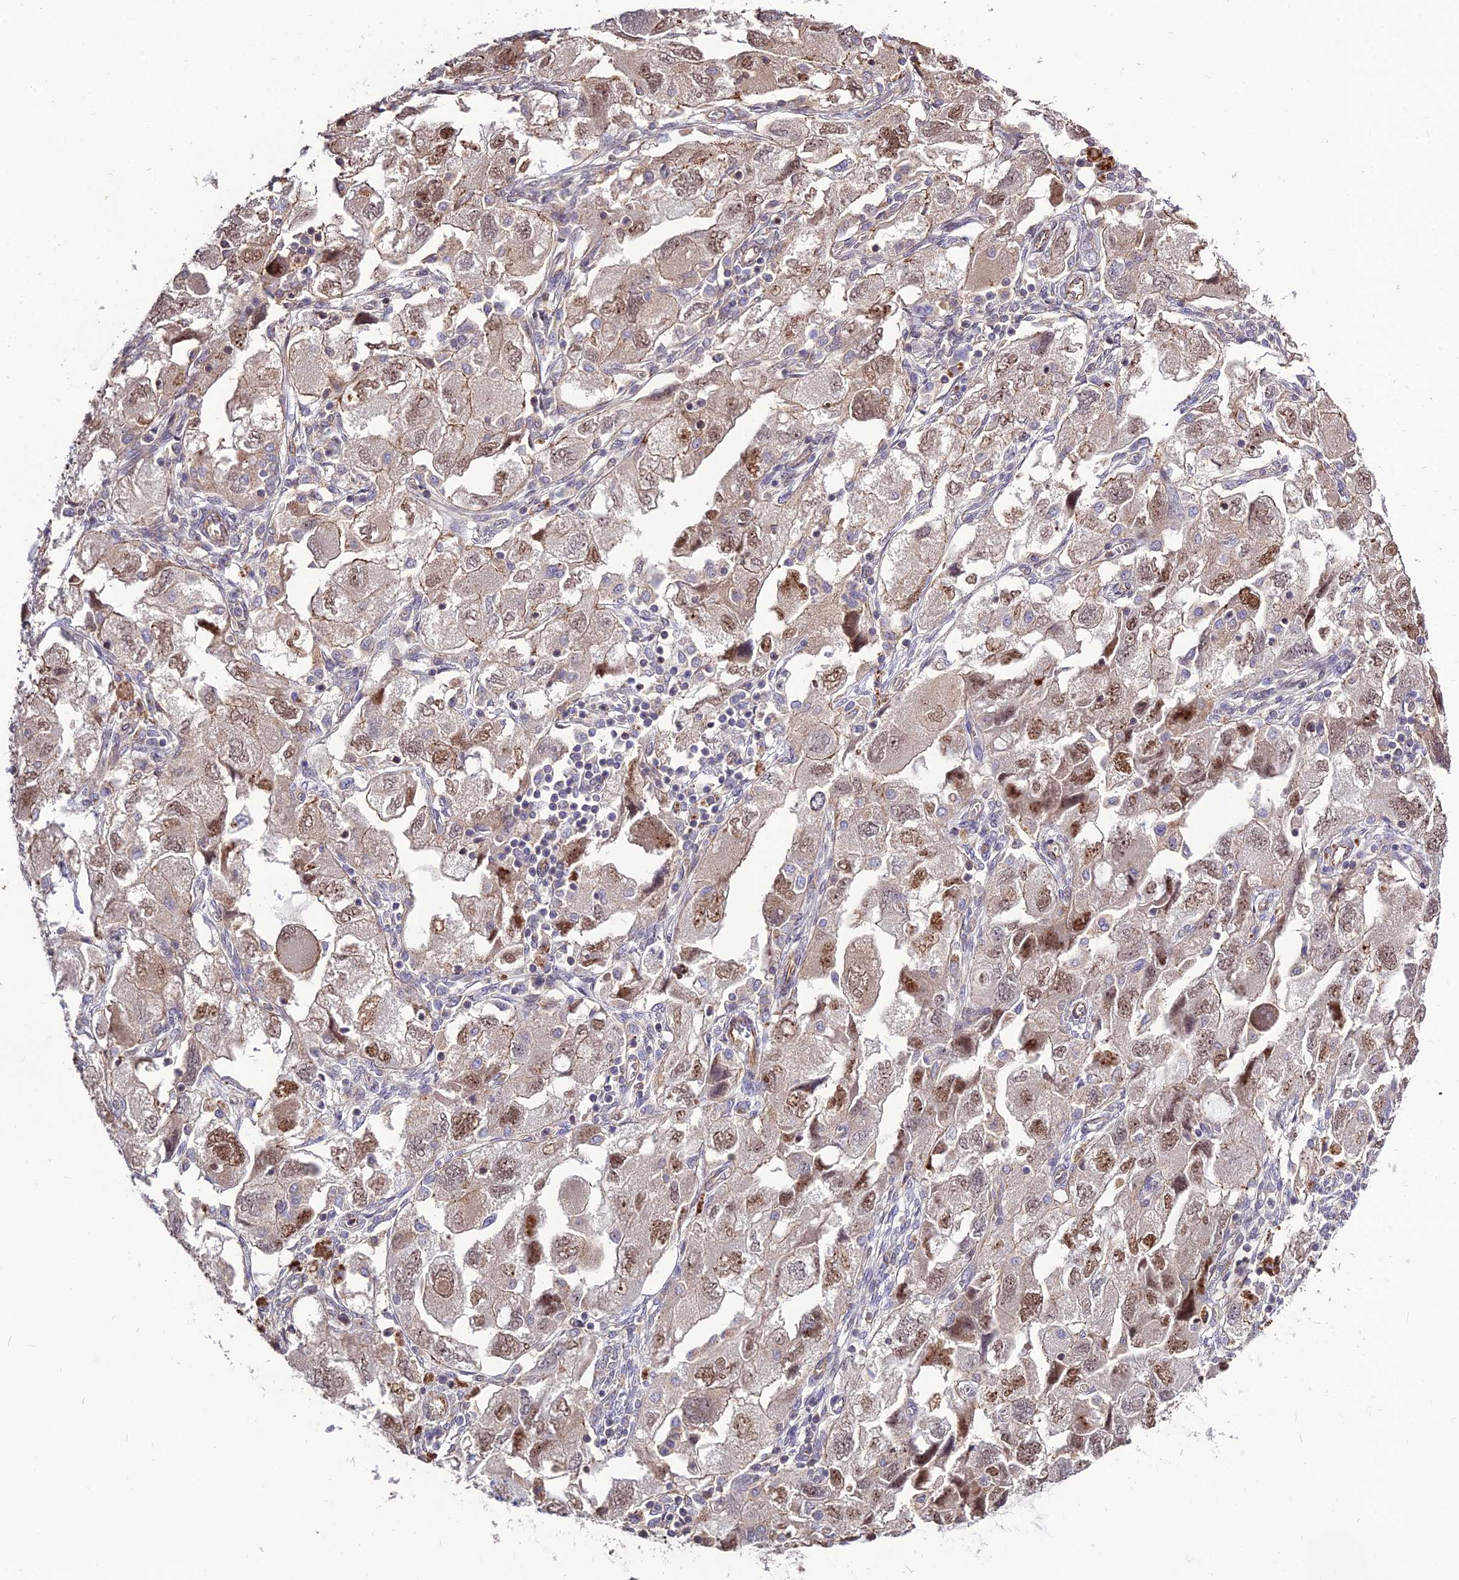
{"staining": {"intensity": "moderate", "quantity": ">75%", "location": "nuclear"}, "tissue": "ovarian cancer", "cell_type": "Tumor cells", "image_type": "cancer", "snomed": [{"axis": "morphology", "description": "Carcinoma, NOS"}, {"axis": "morphology", "description": "Cystadenocarcinoma, serous, NOS"}, {"axis": "topography", "description": "Ovary"}], "caption": "Protein staining displays moderate nuclear staining in approximately >75% of tumor cells in carcinoma (ovarian). (Brightfield microscopy of DAB IHC at high magnification).", "gene": "TSPYL2", "patient": {"sex": "female", "age": 69}}